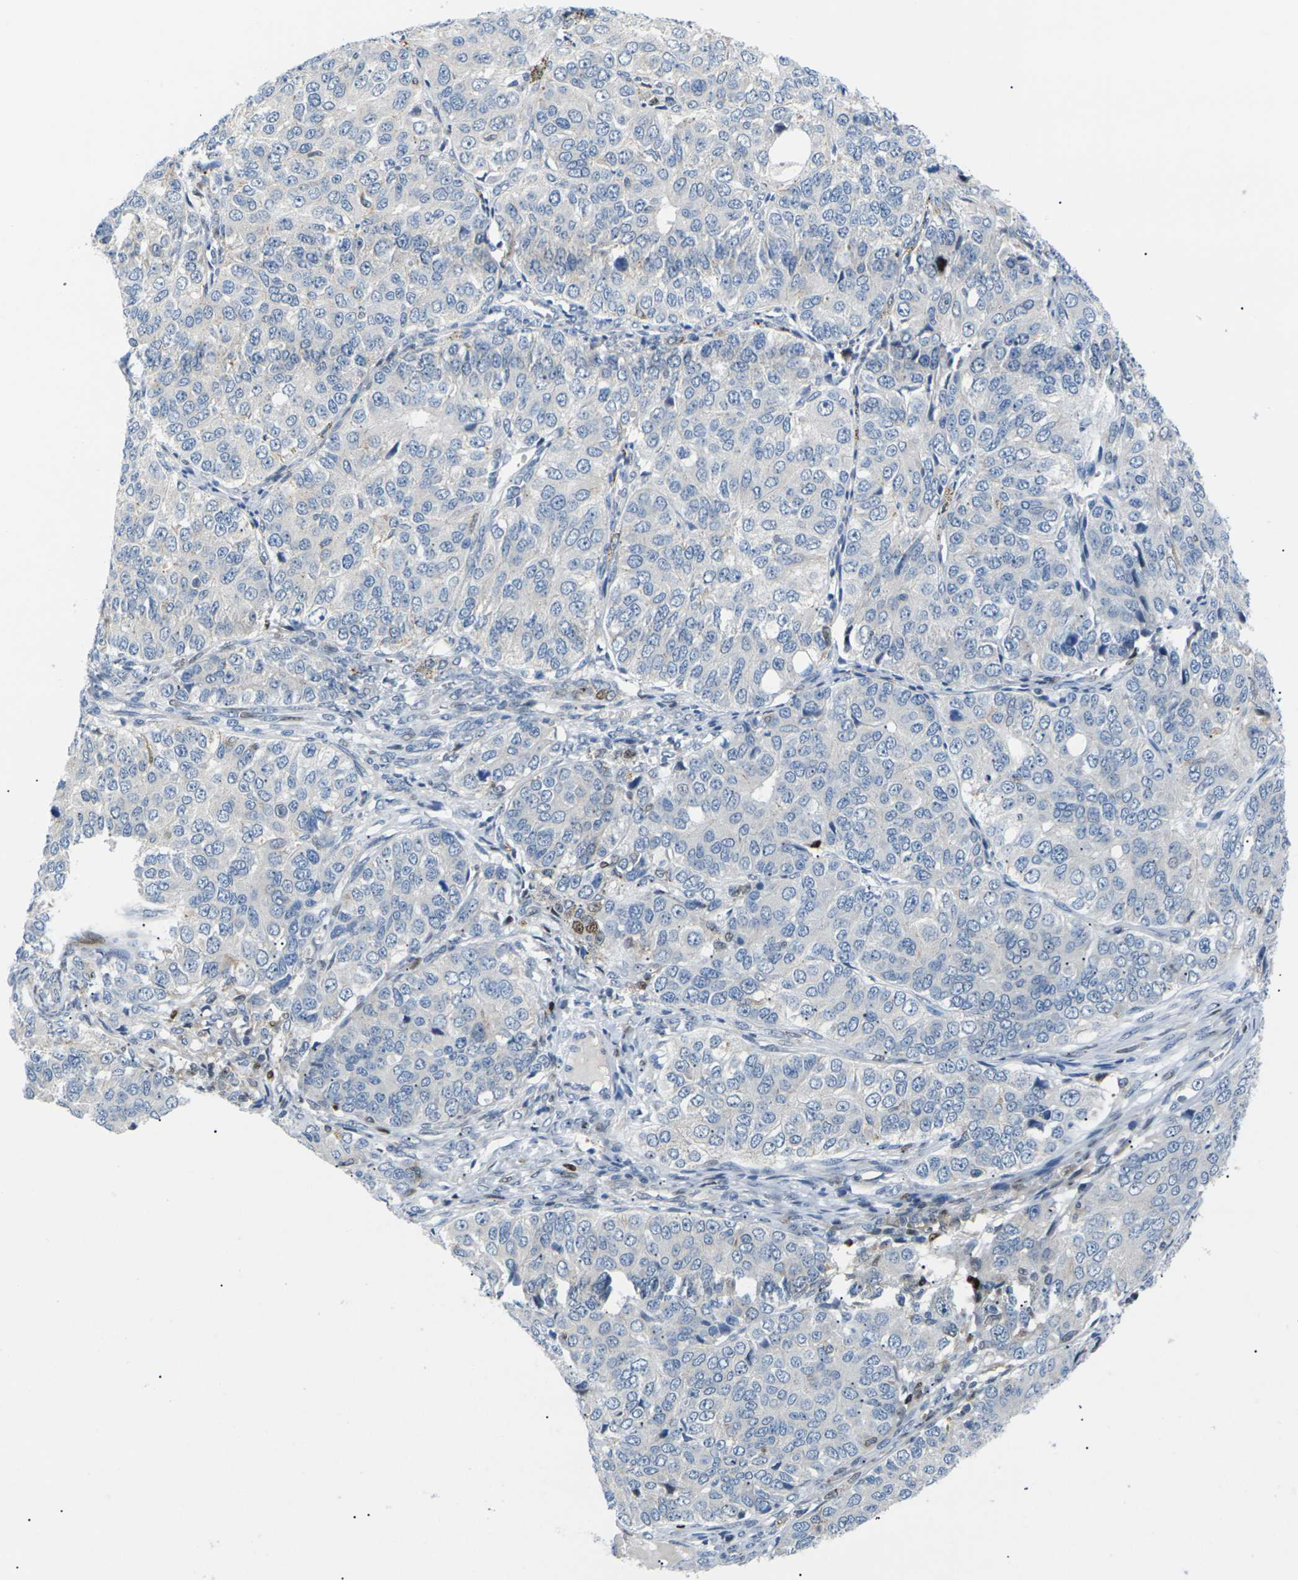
{"staining": {"intensity": "negative", "quantity": "none", "location": "none"}, "tissue": "ovarian cancer", "cell_type": "Tumor cells", "image_type": "cancer", "snomed": [{"axis": "morphology", "description": "Carcinoma, endometroid"}, {"axis": "topography", "description": "Ovary"}], "caption": "The IHC micrograph has no significant positivity in tumor cells of ovarian endometroid carcinoma tissue.", "gene": "RPS6KA3", "patient": {"sex": "female", "age": 51}}